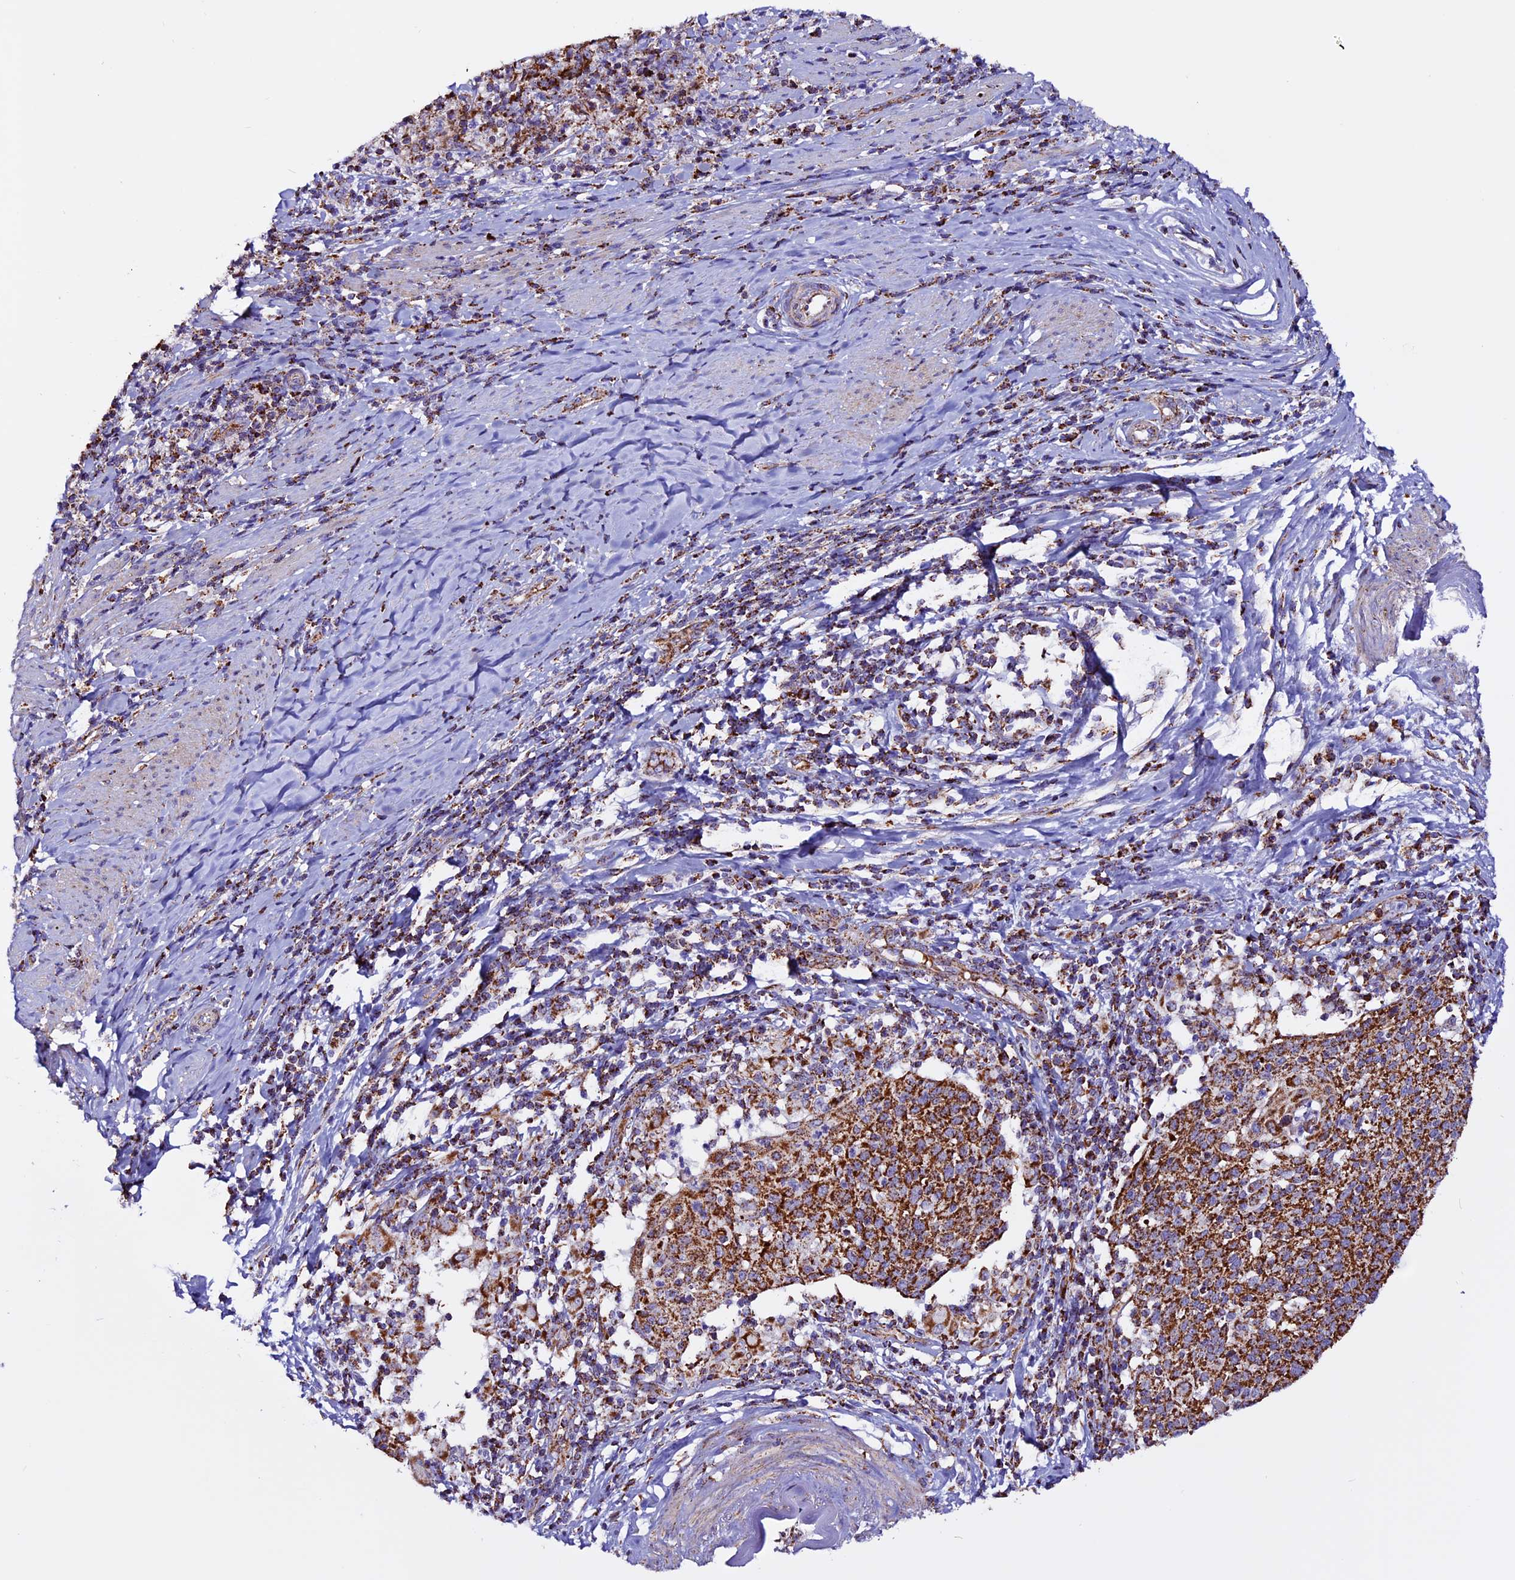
{"staining": {"intensity": "strong", "quantity": ">75%", "location": "cytoplasmic/membranous"}, "tissue": "cervical cancer", "cell_type": "Tumor cells", "image_type": "cancer", "snomed": [{"axis": "morphology", "description": "Squamous cell carcinoma, NOS"}, {"axis": "topography", "description": "Cervix"}], "caption": "Human squamous cell carcinoma (cervical) stained with a brown dye demonstrates strong cytoplasmic/membranous positive expression in about >75% of tumor cells.", "gene": "CX3CL1", "patient": {"sex": "female", "age": 52}}